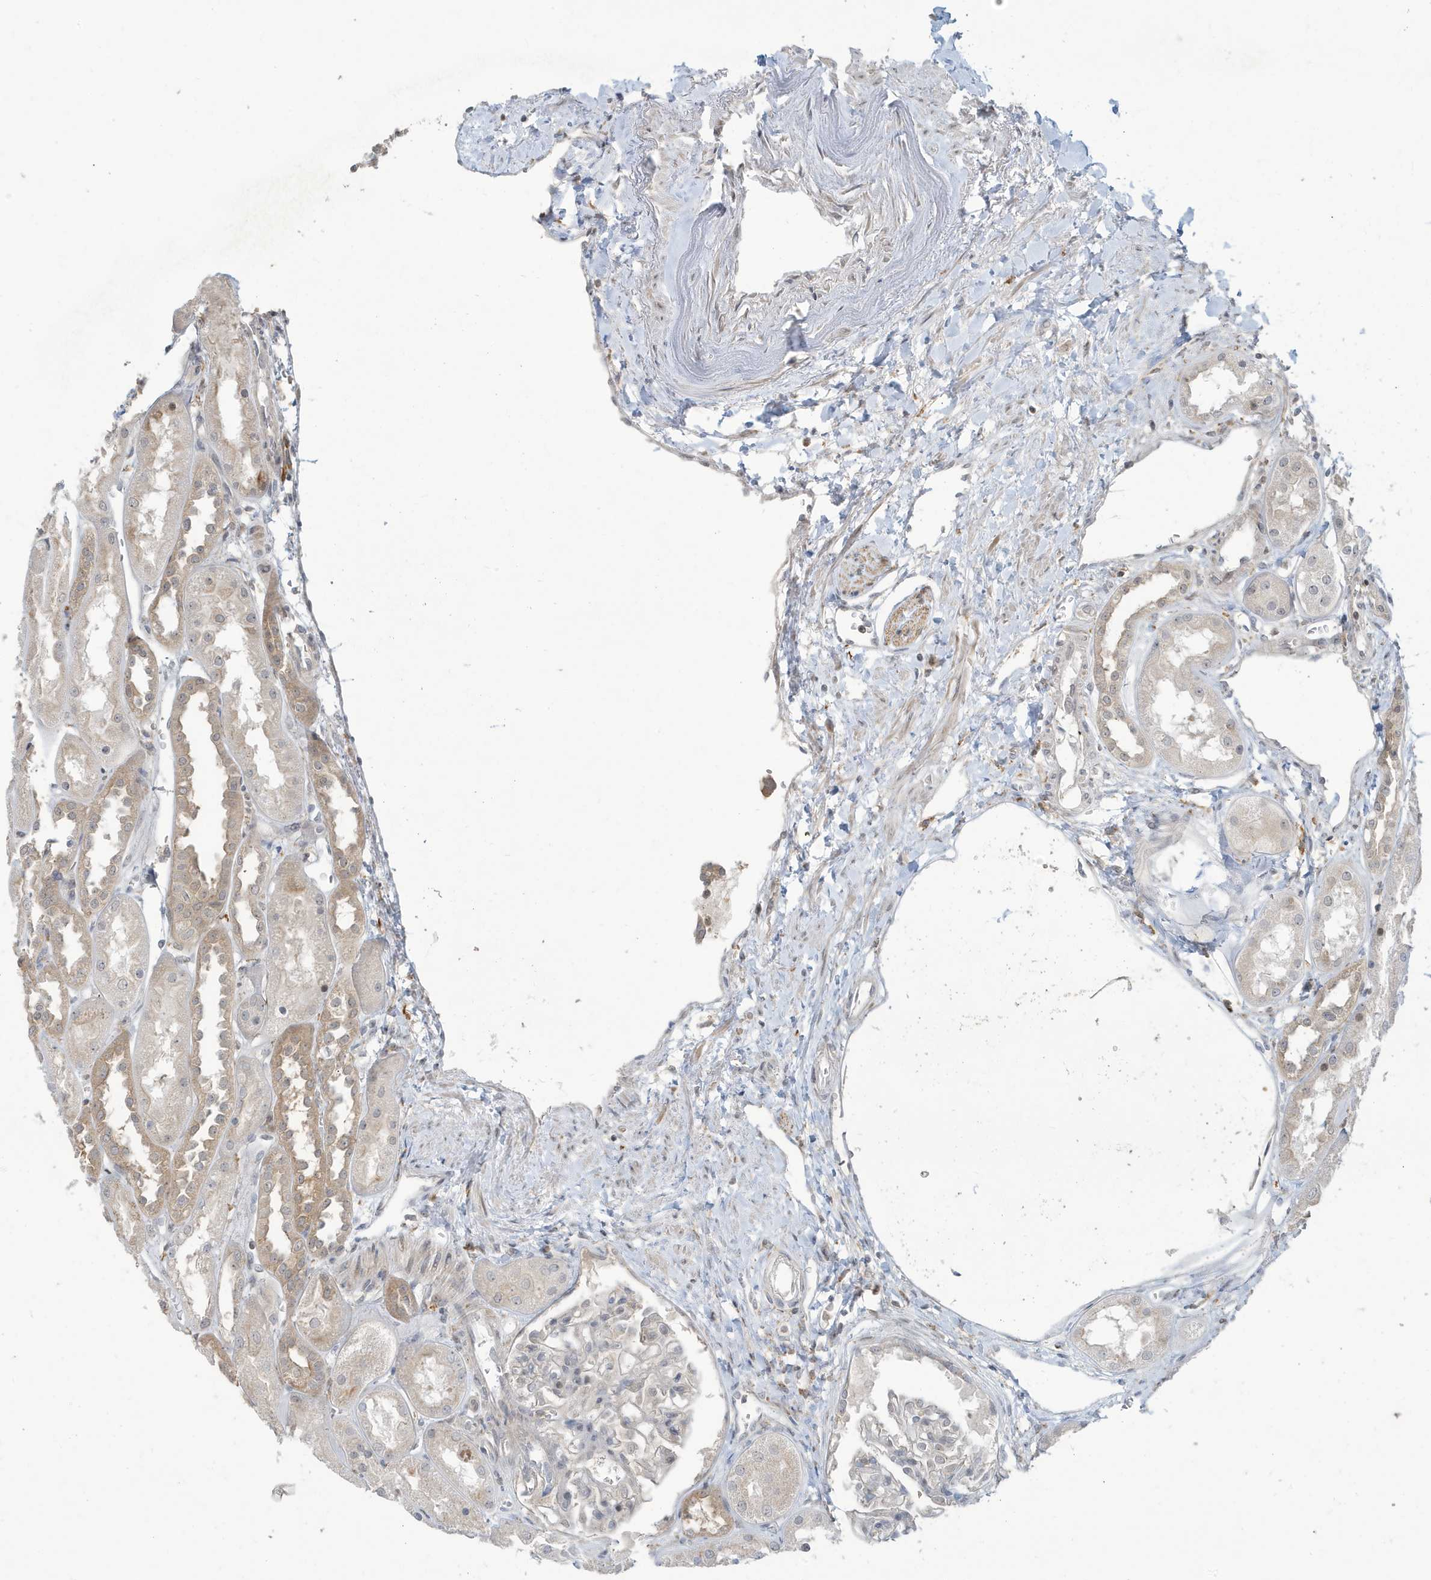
{"staining": {"intensity": "weak", "quantity": "<25%", "location": "cytoplasmic/membranous"}, "tissue": "kidney", "cell_type": "Cells in glomeruli", "image_type": "normal", "snomed": [{"axis": "morphology", "description": "Normal tissue, NOS"}, {"axis": "topography", "description": "Kidney"}], "caption": "DAB (3,3'-diaminobenzidine) immunohistochemical staining of unremarkable human kidney displays no significant positivity in cells in glomeruli. (DAB immunohistochemistry (IHC), high magnification).", "gene": "PRRT3", "patient": {"sex": "male", "age": 70}}